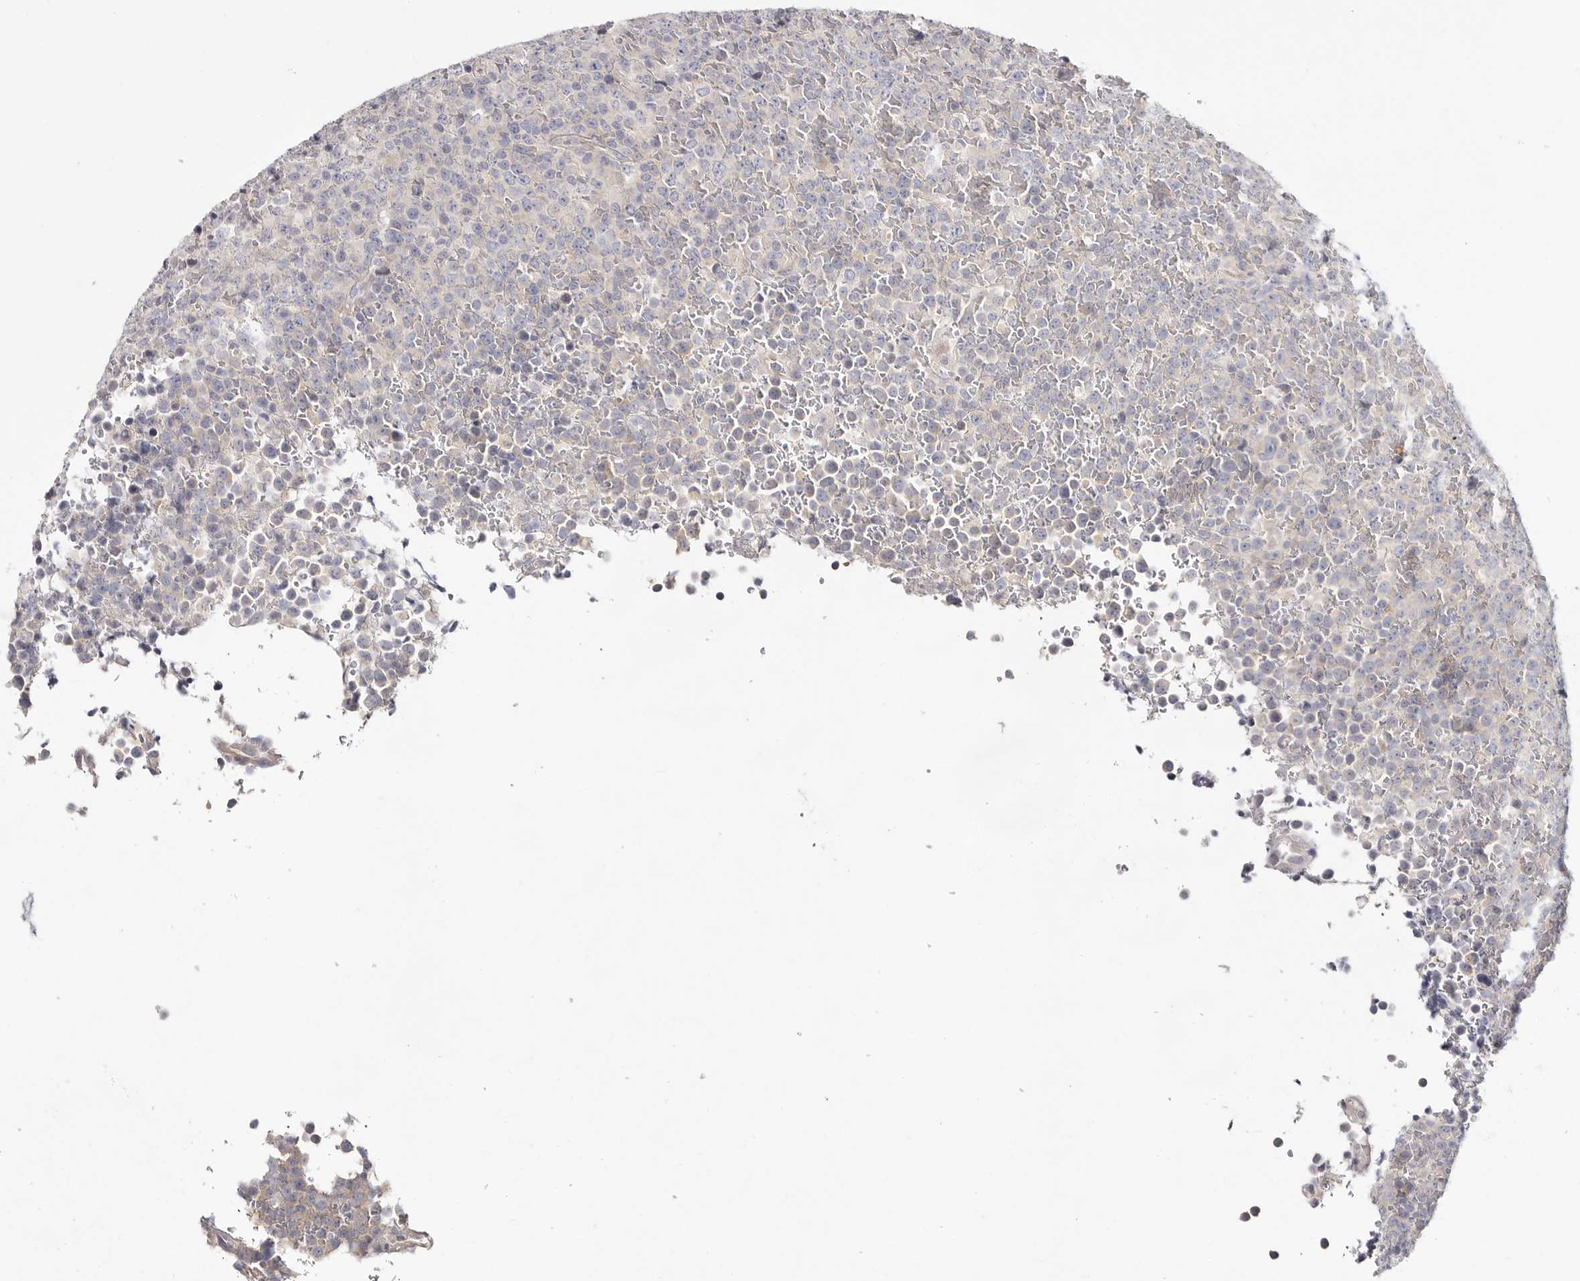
{"staining": {"intensity": "negative", "quantity": "none", "location": "none"}, "tissue": "lymphoma", "cell_type": "Tumor cells", "image_type": "cancer", "snomed": [{"axis": "morphology", "description": "Malignant lymphoma, non-Hodgkin's type, High grade"}, {"axis": "topography", "description": "Lymph node"}], "caption": "There is no significant expression in tumor cells of lymphoma.", "gene": "ELP3", "patient": {"sex": "male", "age": 13}}